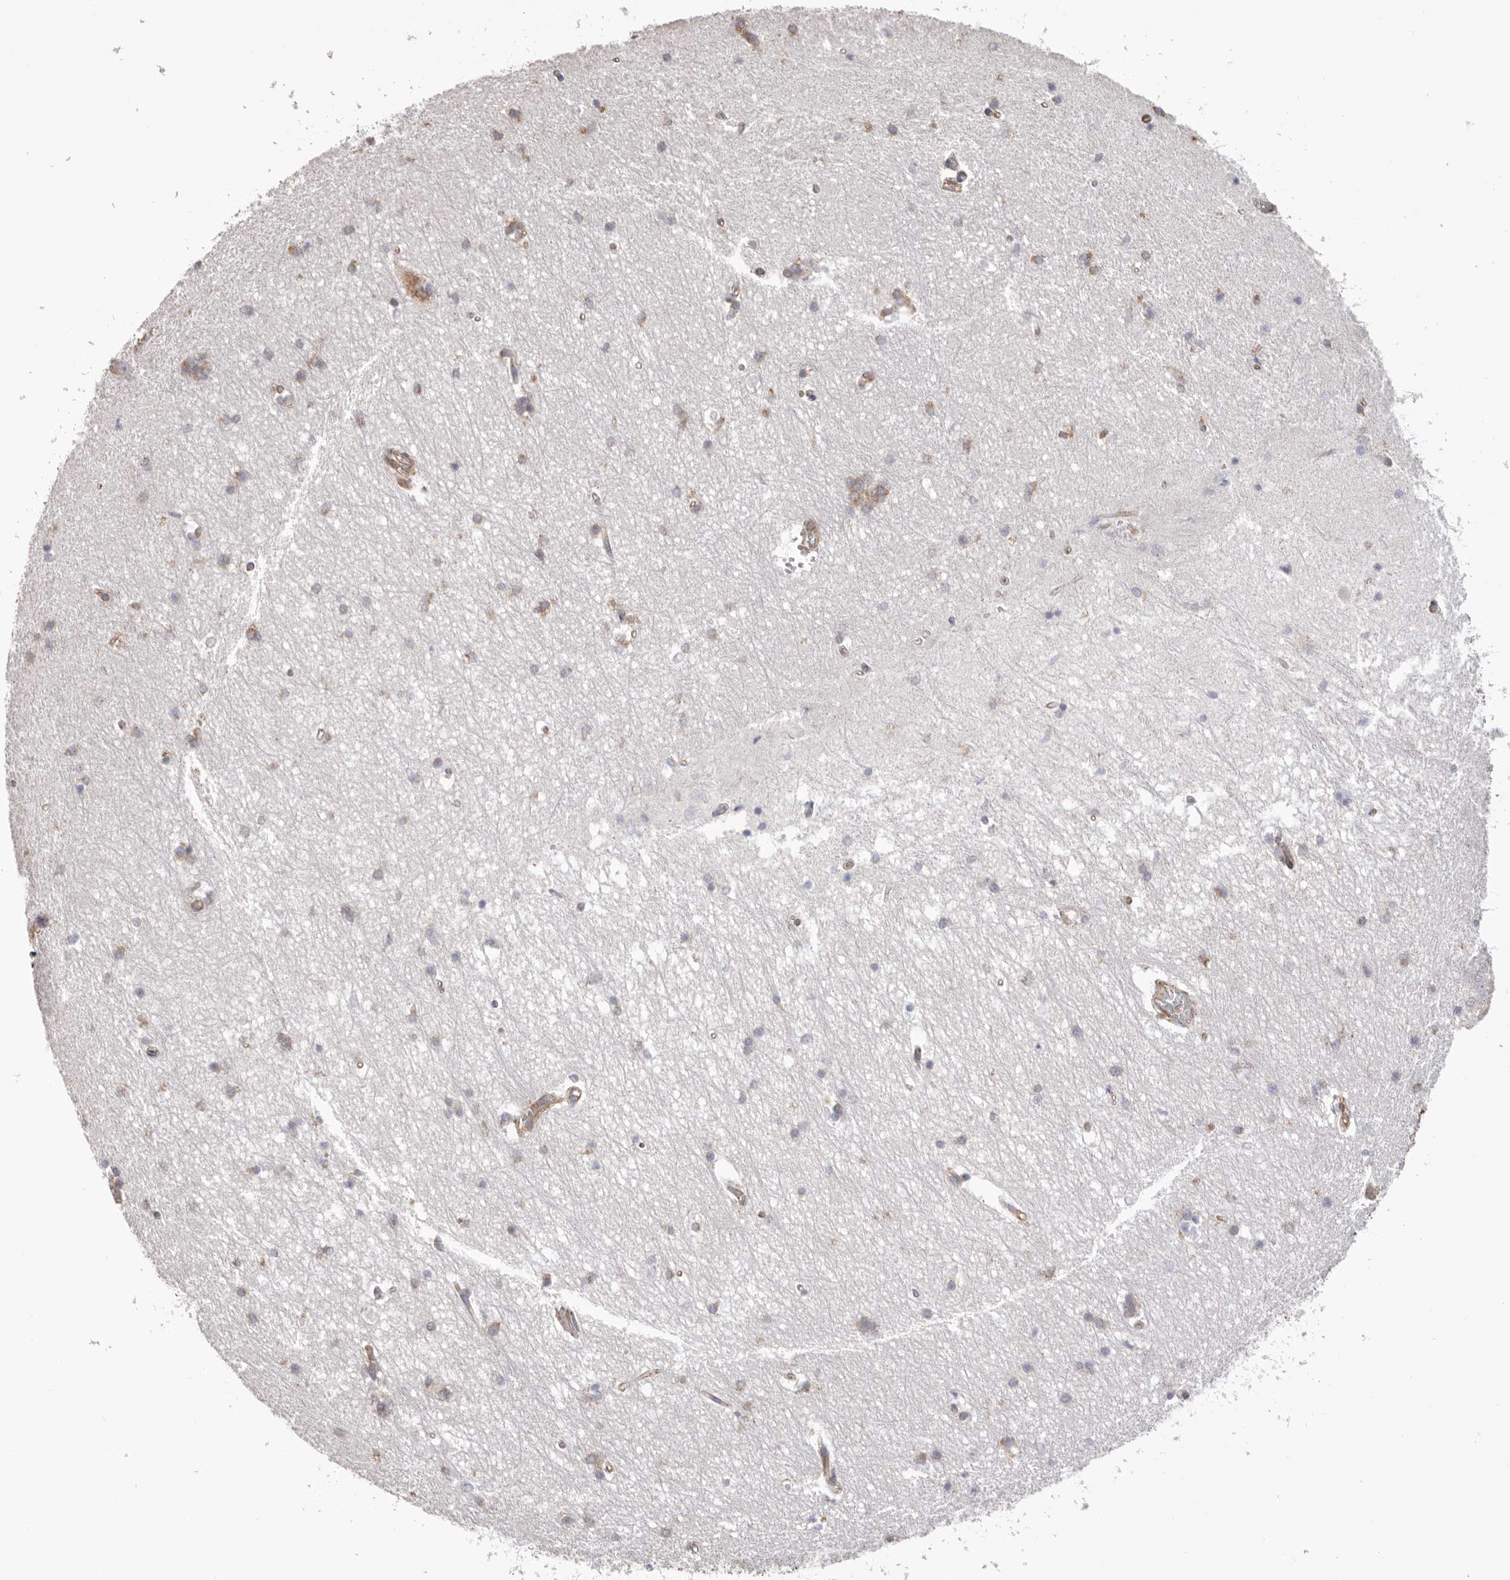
{"staining": {"intensity": "moderate", "quantity": "<25%", "location": "cytoplasmic/membranous"}, "tissue": "hippocampus", "cell_type": "Glial cells", "image_type": "normal", "snomed": [{"axis": "morphology", "description": "Normal tissue, NOS"}, {"axis": "topography", "description": "Hippocampus"}], "caption": "An immunohistochemistry micrograph of benign tissue is shown. Protein staining in brown shows moderate cytoplasmic/membranous positivity in hippocampus within glial cells.", "gene": "SERBP1", "patient": {"sex": "male", "age": 45}}